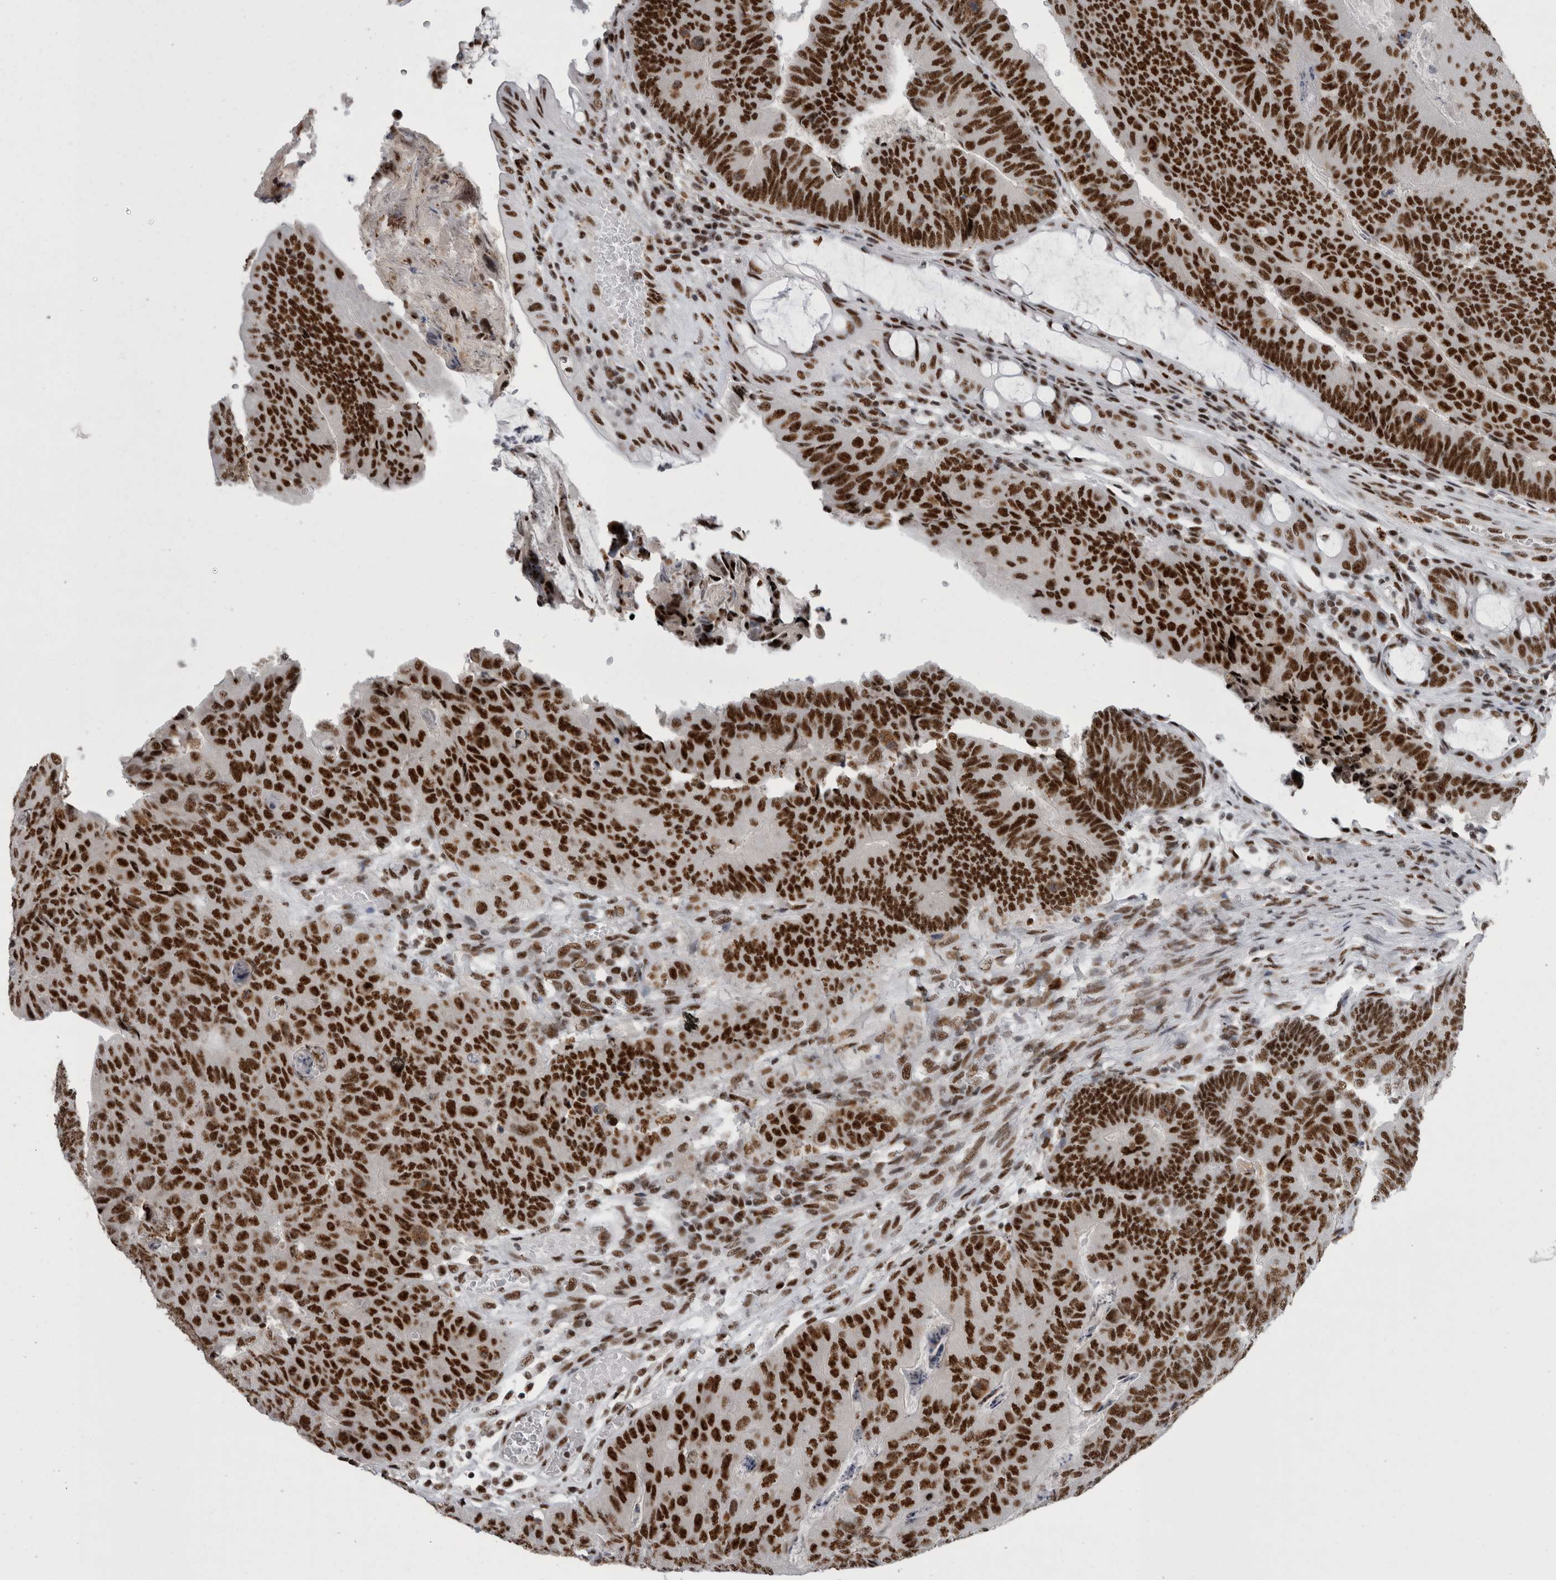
{"staining": {"intensity": "strong", "quantity": ">75%", "location": "nuclear"}, "tissue": "colorectal cancer", "cell_type": "Tumor cells", "image_type": "cancer", "snomed": [{"axis": "morphology", "description": "Adenocarcinoma, NOS"}, {"axis": "topography", "description": "Colon"}], "caption": "There is high levels of strong nuclear staining in tumor cells of adenocarcinoma (colorectal), as demonstrated by immunohistochemical staining (brown color).", "gene": "SNRNP40", "patient": {"sex": "female", "age": 67}}